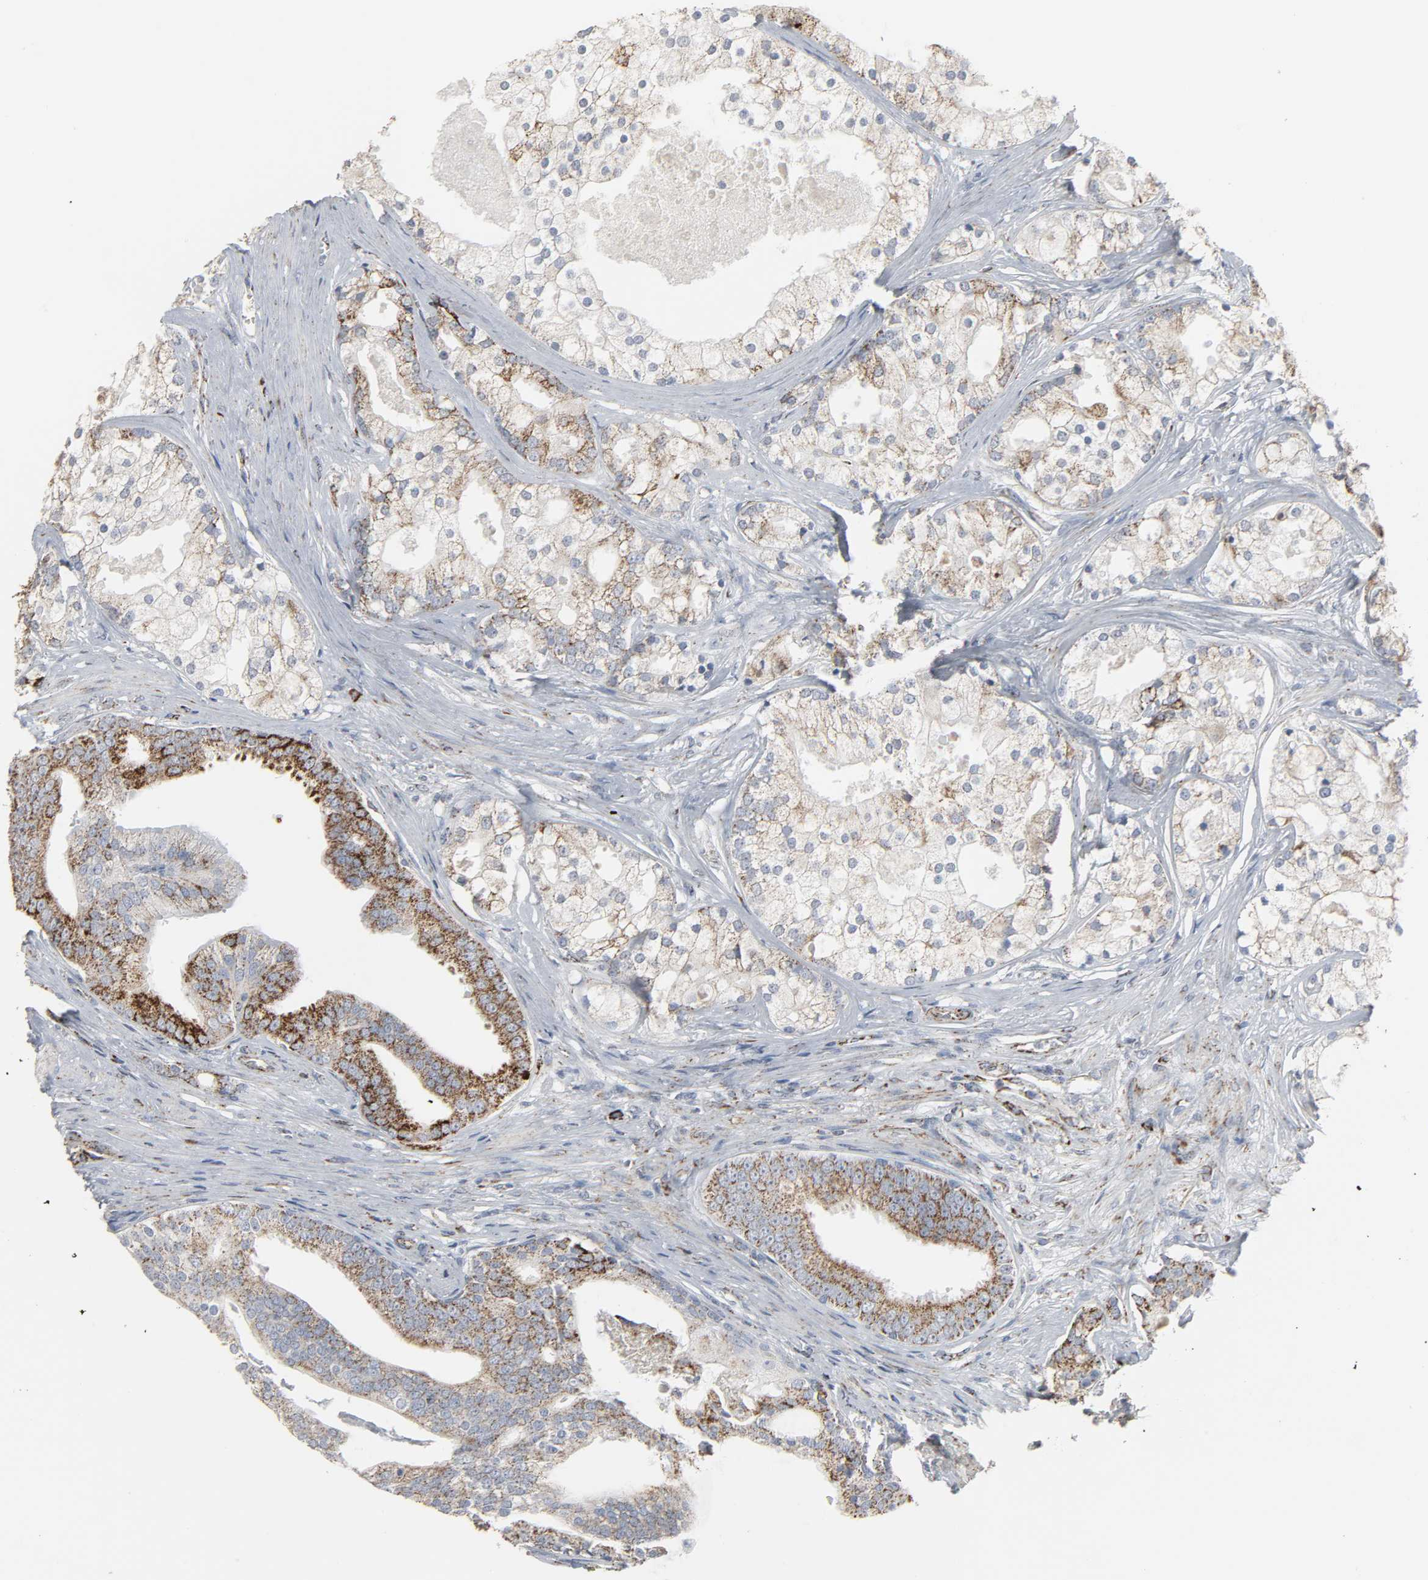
{"staining": {"intensity": "moderate", "quantity": "25%-75%", "location": "cytoplasmic/membranous"}, "tissue": "prostate cancer", "cell_type": "Tumor cells", "image_type": "cancer", "snomed": [{"axis": "morphology", "description": "Adenocarcinoma, Low grade"}, {"axis": "topography", "description": "Prostate"}], "caption": "An immunohistochemistry (IHC) micrograph of neoplastic tissue is shown. Protein staining in brown labels moderate cytoplasmic/membranous positivity in prostate cancer (low-grade adenocarcinoma) within tumor cells. The staining was performed using DAB (3,3'-diaminobenzidine) to visualize the protein expression in brown, while the nuclei were stained in blue with hematoxylin (Magnification: 20x).", "gene": "ACAT1", "patient": {"sex": "male", "age": 58}}